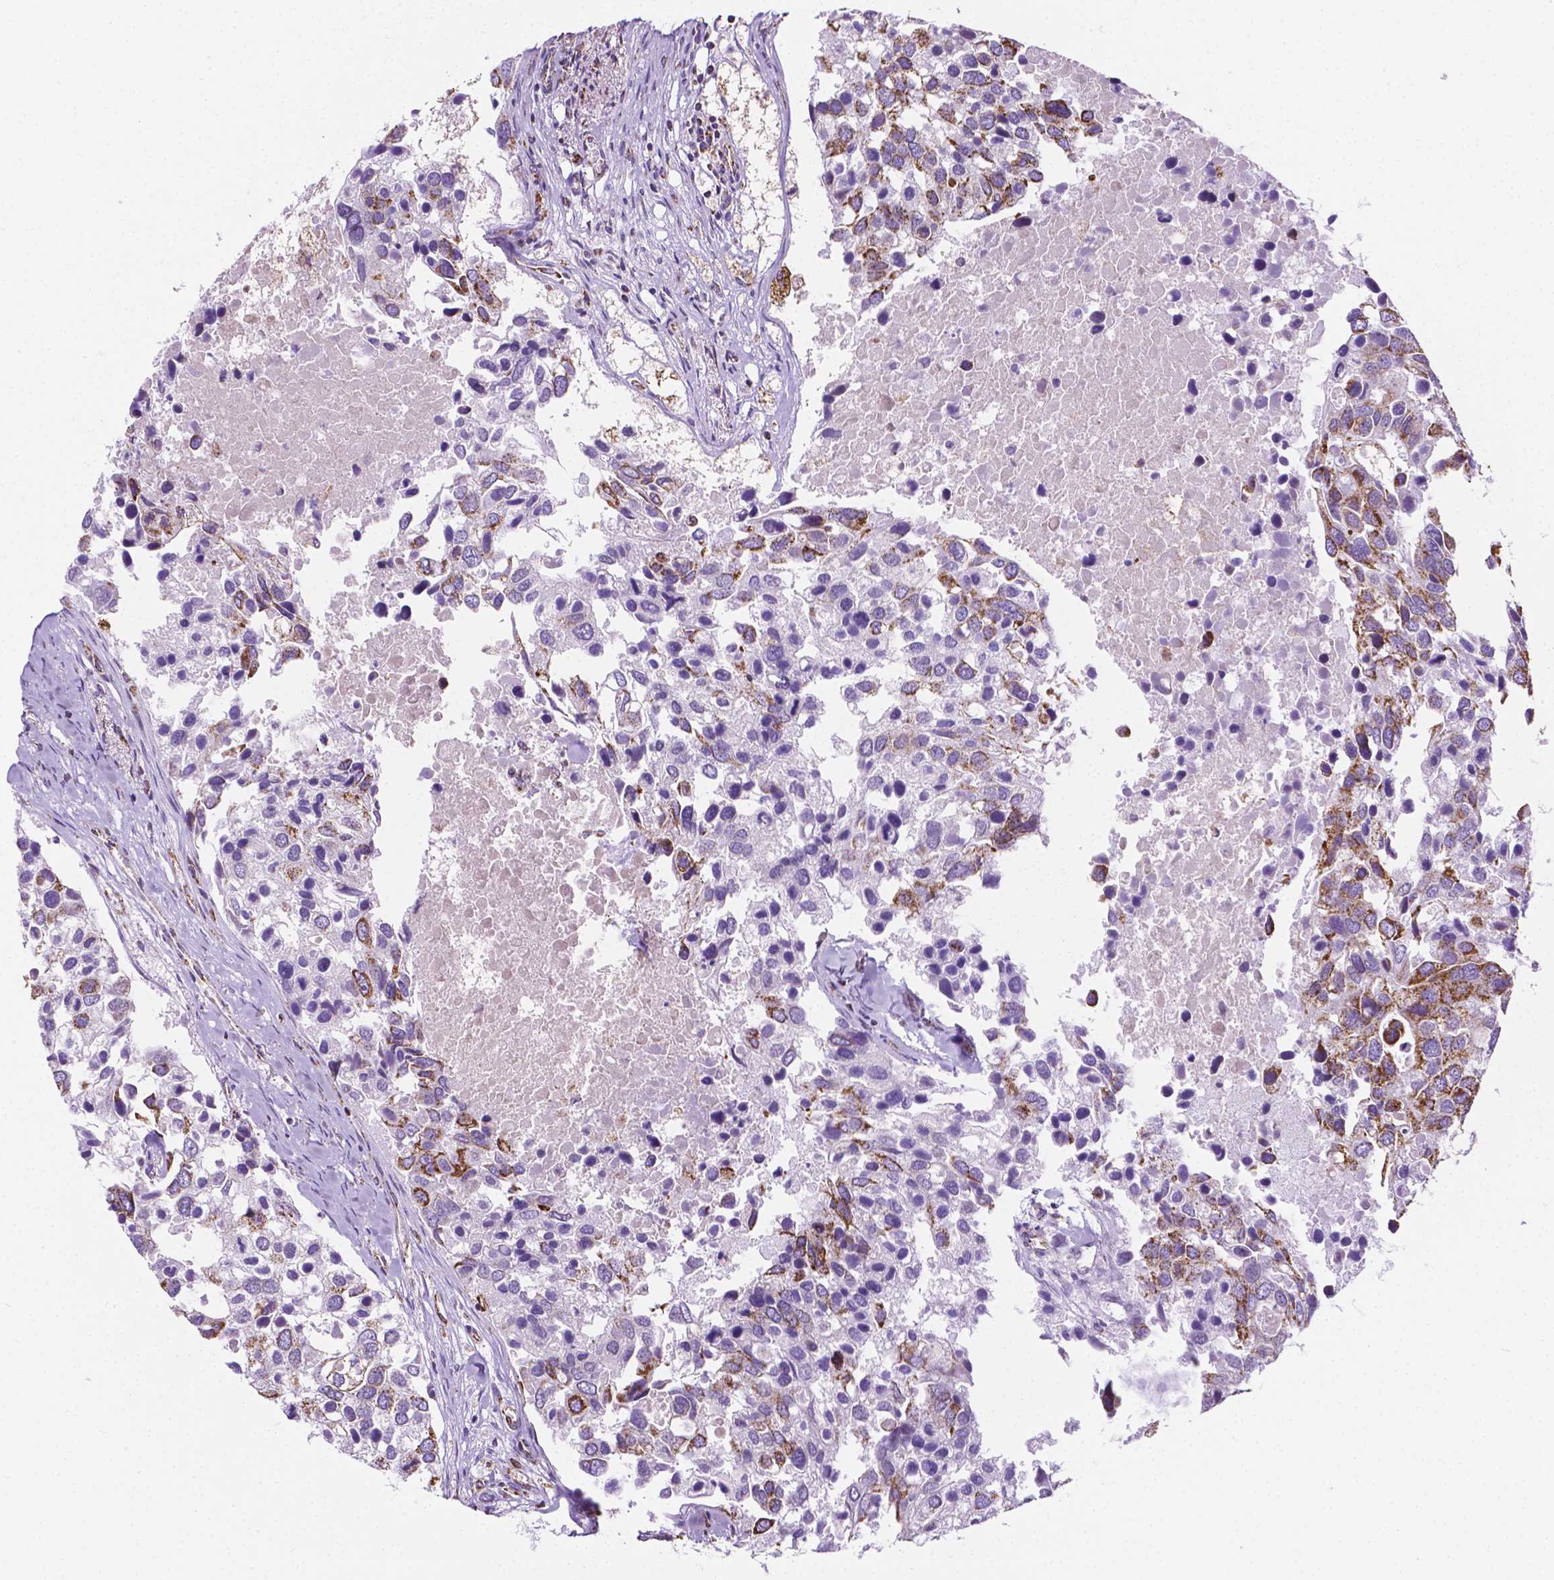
{"staining": {"intensity": "strong", "quantity": "25%-75%", "location": "cytoplasmic/membranous"}, "tissue": "breast cancer", "cell_type": "Tumor cells", "image_type": "cancer", "snomed": [{"axis": "morphology", "description": "Duct carcinoma"}, {"axis": "topography", "description": "Breast"}], "caption": "Tumor cells display strong cytoplasmic/membranous expression in approximately 25%-75% of cells in breast cancer (infiltrating ductal carcinoma).", "gene": "RMDN3", "patient": {"sex": "female", "age": 83}}